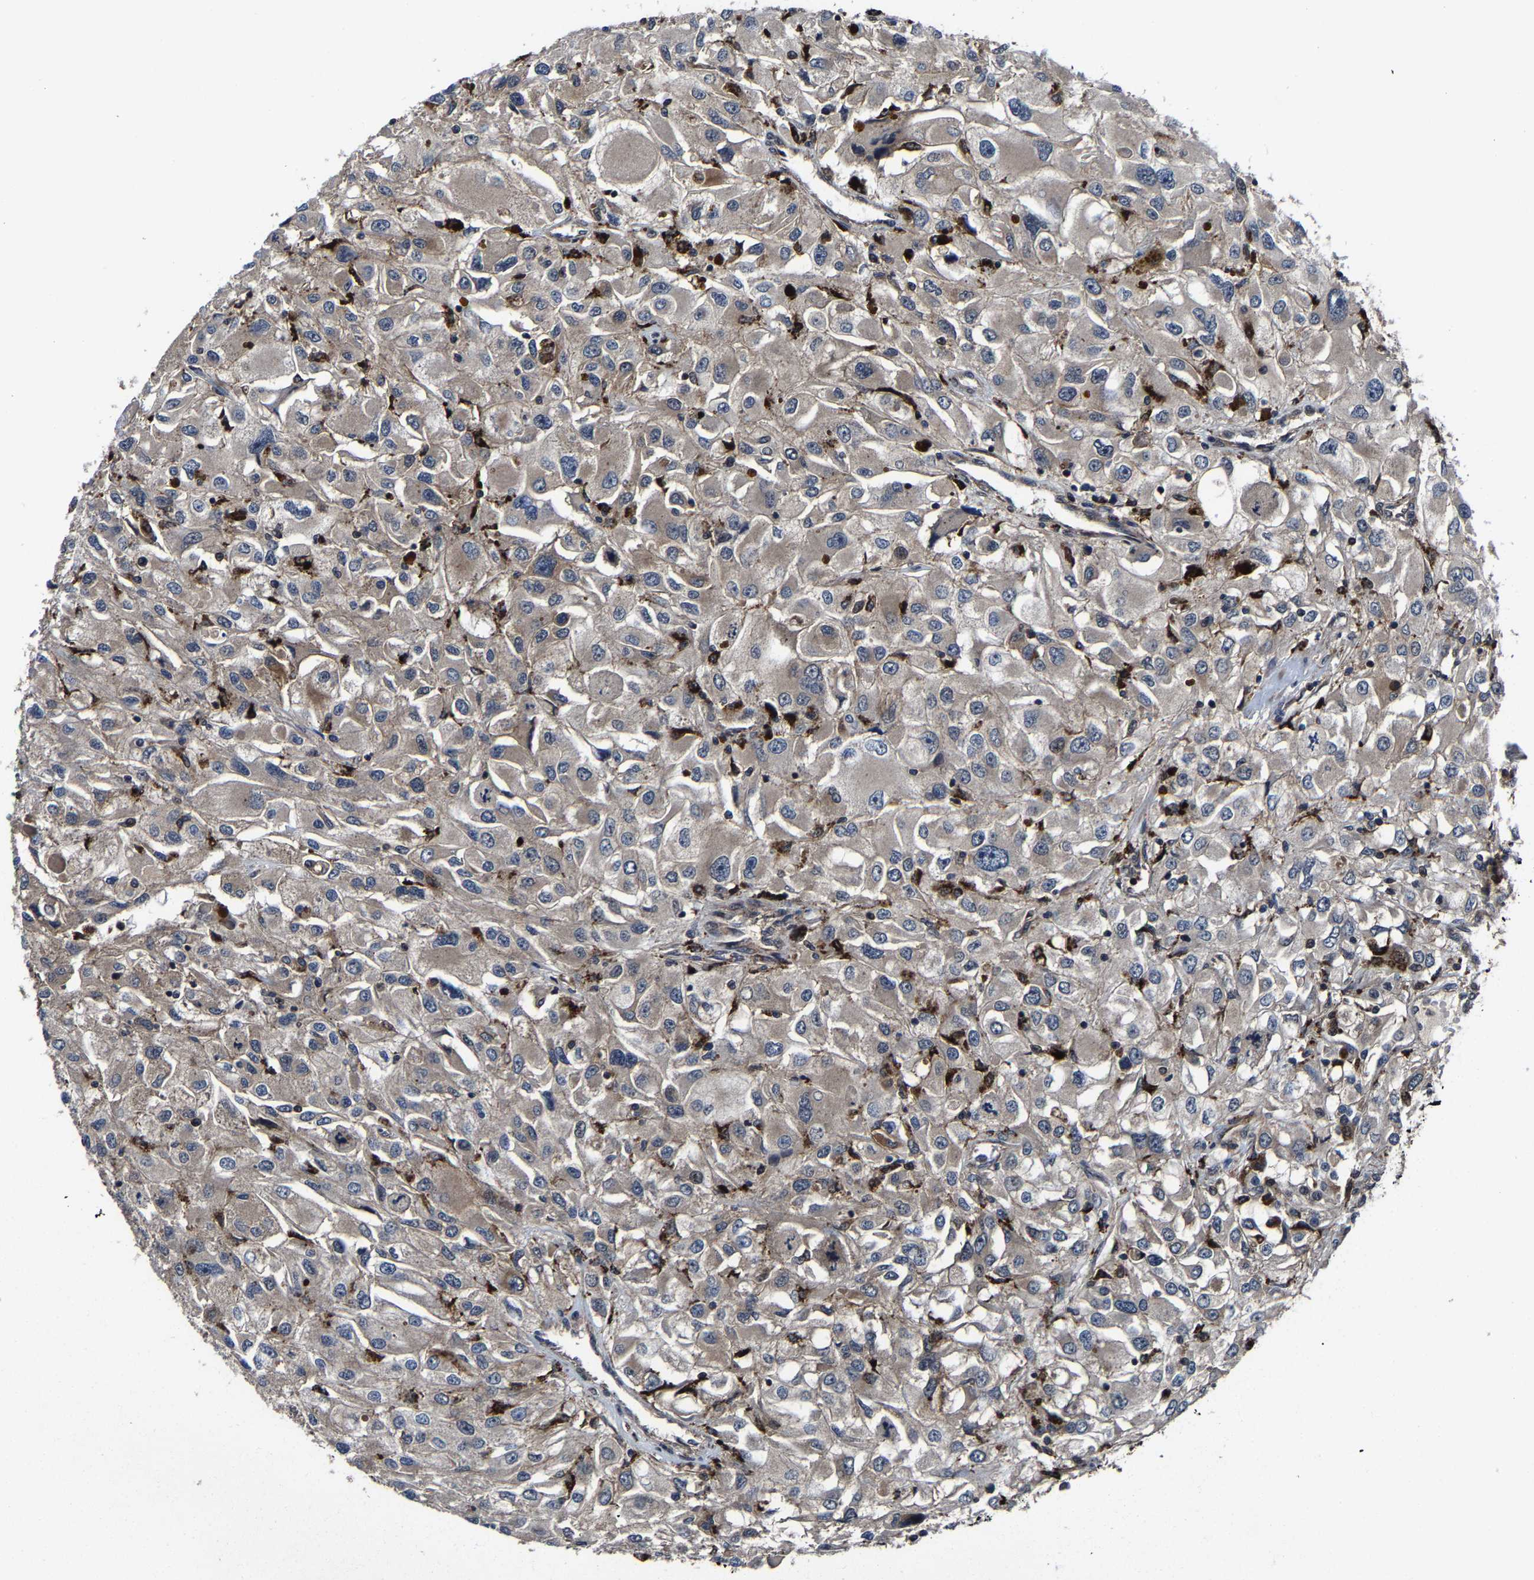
{"staining": {"intensity": "weak", "quantity": "<25%", "location": "cytoplasmic/membranous"}, "tissue": "renal cancer", "cell_type": "Tumor cells", "image_type": "cancer", "snomed": [{"axis": "morphology", "description": "Adenocarcinoma, NOS"}, {"axis": "topography", "description": "Kidney"}], "caption": "DAB (3,3'-diaminobenzidine) immunohistochemical staining of adenocarcinoma (renal) demonstrates no significant expression in tumor cells.", "gene": "ZCCHC7", "patient": {"sex": "female", "age": 52}}